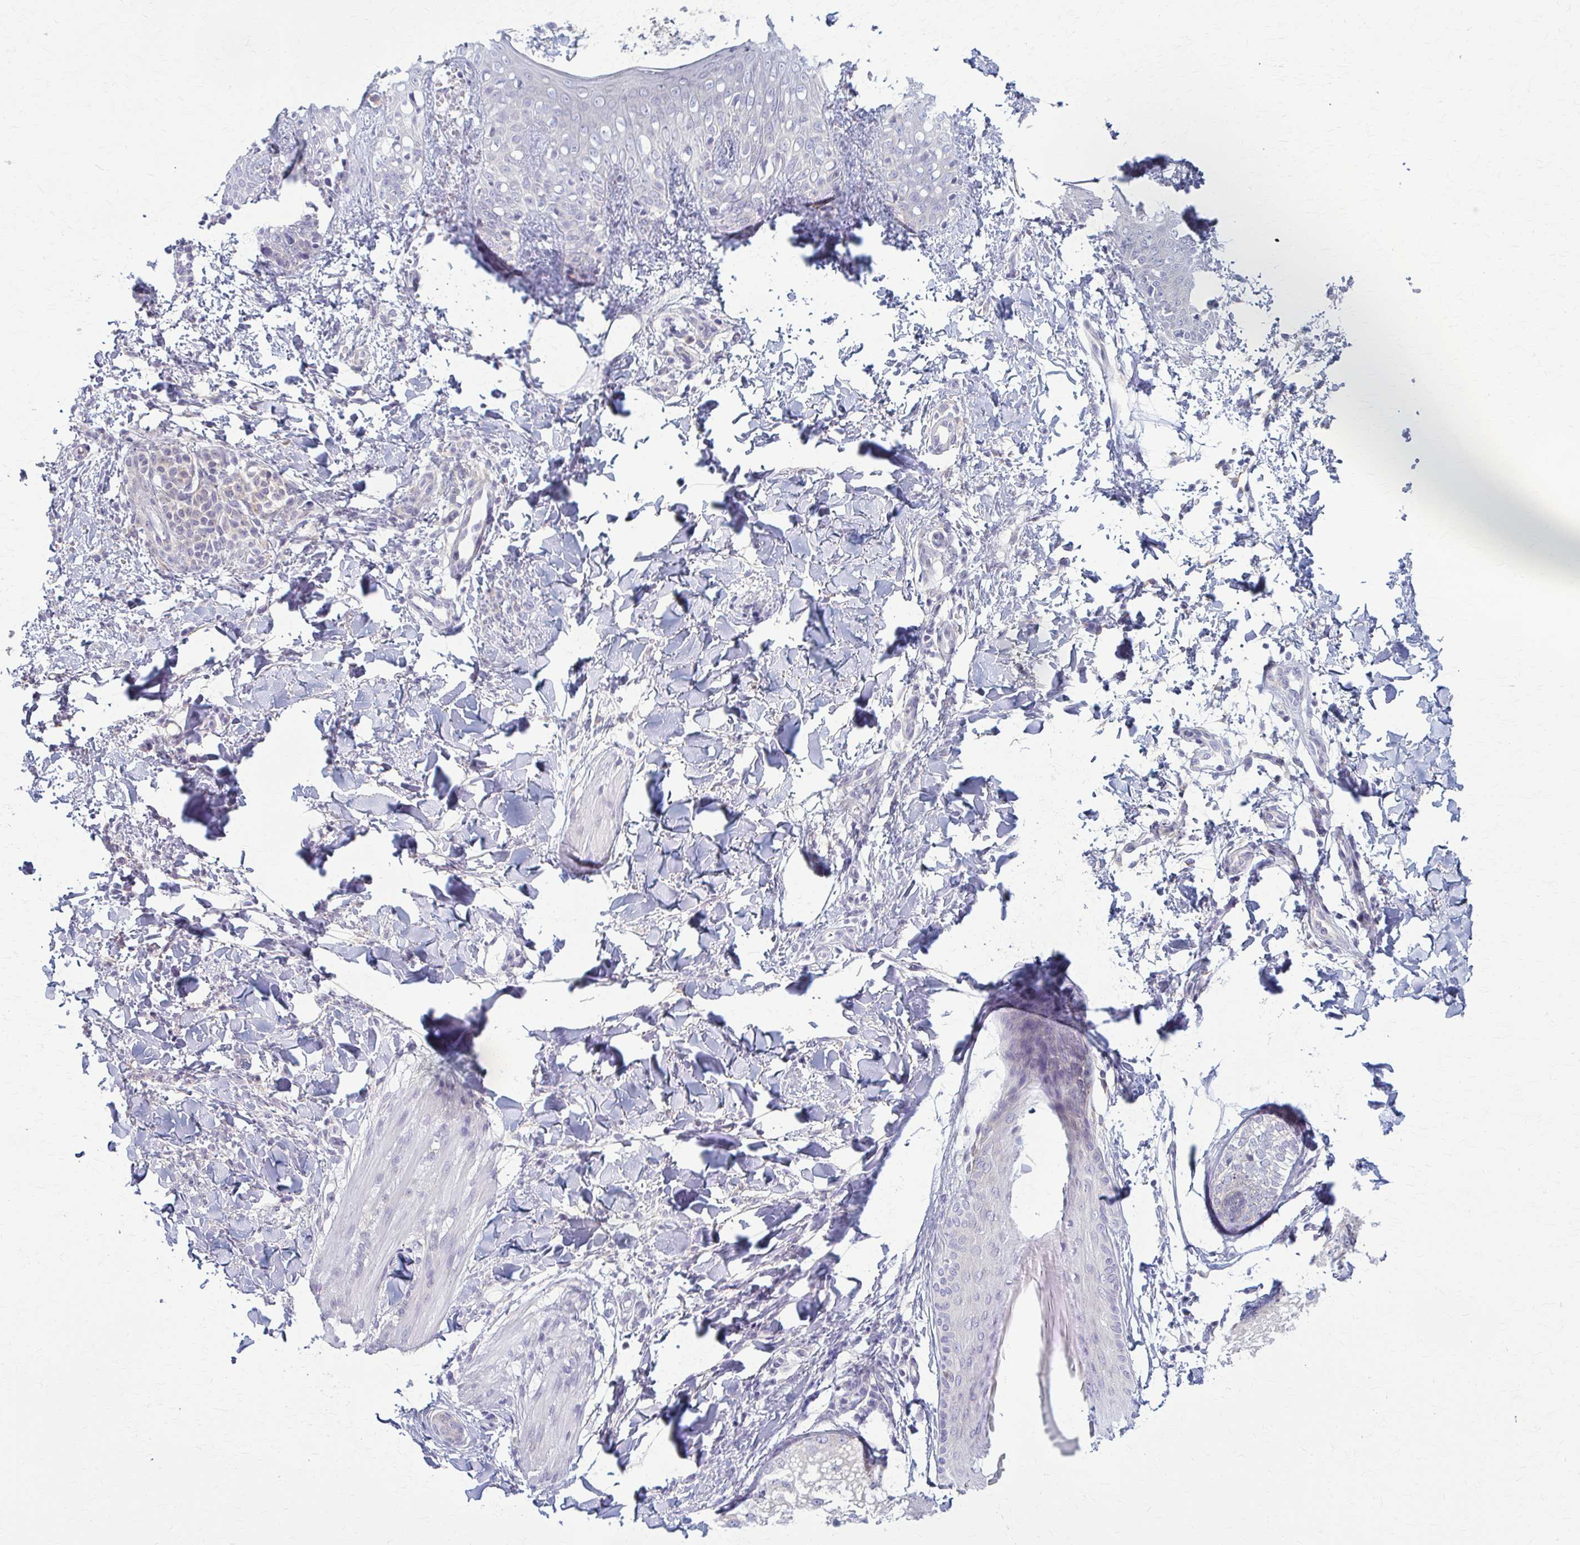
{"staining": {"intensity": "negative", "quantity": "none", "location": "none"}, "tissue": "skin", "cell_type": "Fibroblasts", "image_type": "normal", "snomed": [{"axis": "morphology", "description": "Normal tissue, NOS"}, {"axis": "topography", "description": "Skin"}], "caption": "There is no significant positivity in fibroblasts of skin.", "gene": "PRKRA", "patient": {"sex": "male", "age": 16}}